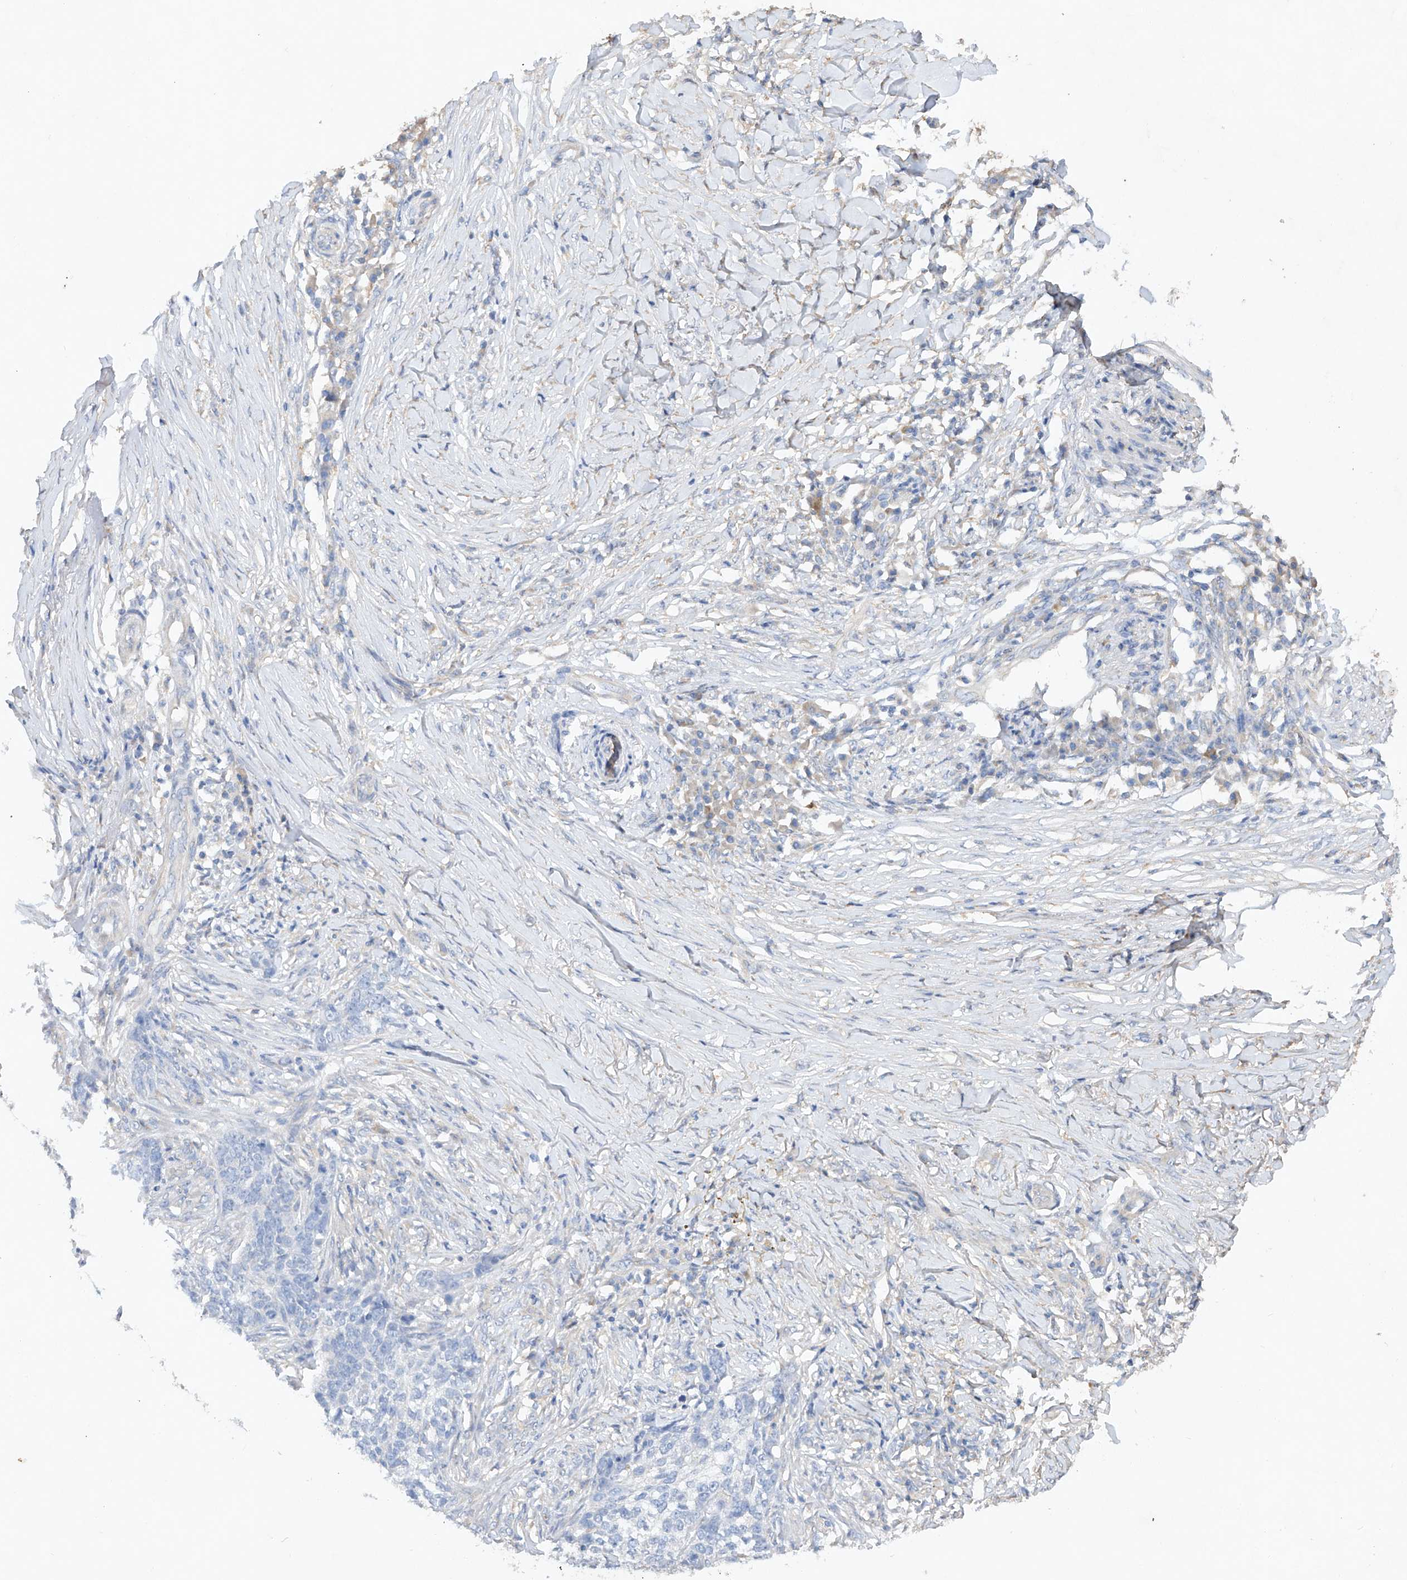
{"staining": {"intensity": "negative", "quantity": "none", "location": "none"}, "tissue": "skin cancer", "cell_type": "Tumor cells", "image_type": "cancer", "snomed": [{"axis": "morphology", "description": "Basal cell carcinoma"}, {"axis": "topography", "description": "Skin"}], "caption": "Human skin cancer stained for a protein using immunohistochemistry reveals no expression in tumor cells.", "gene": "AMD1", "patient": {"sex": "male", "age": 85}}